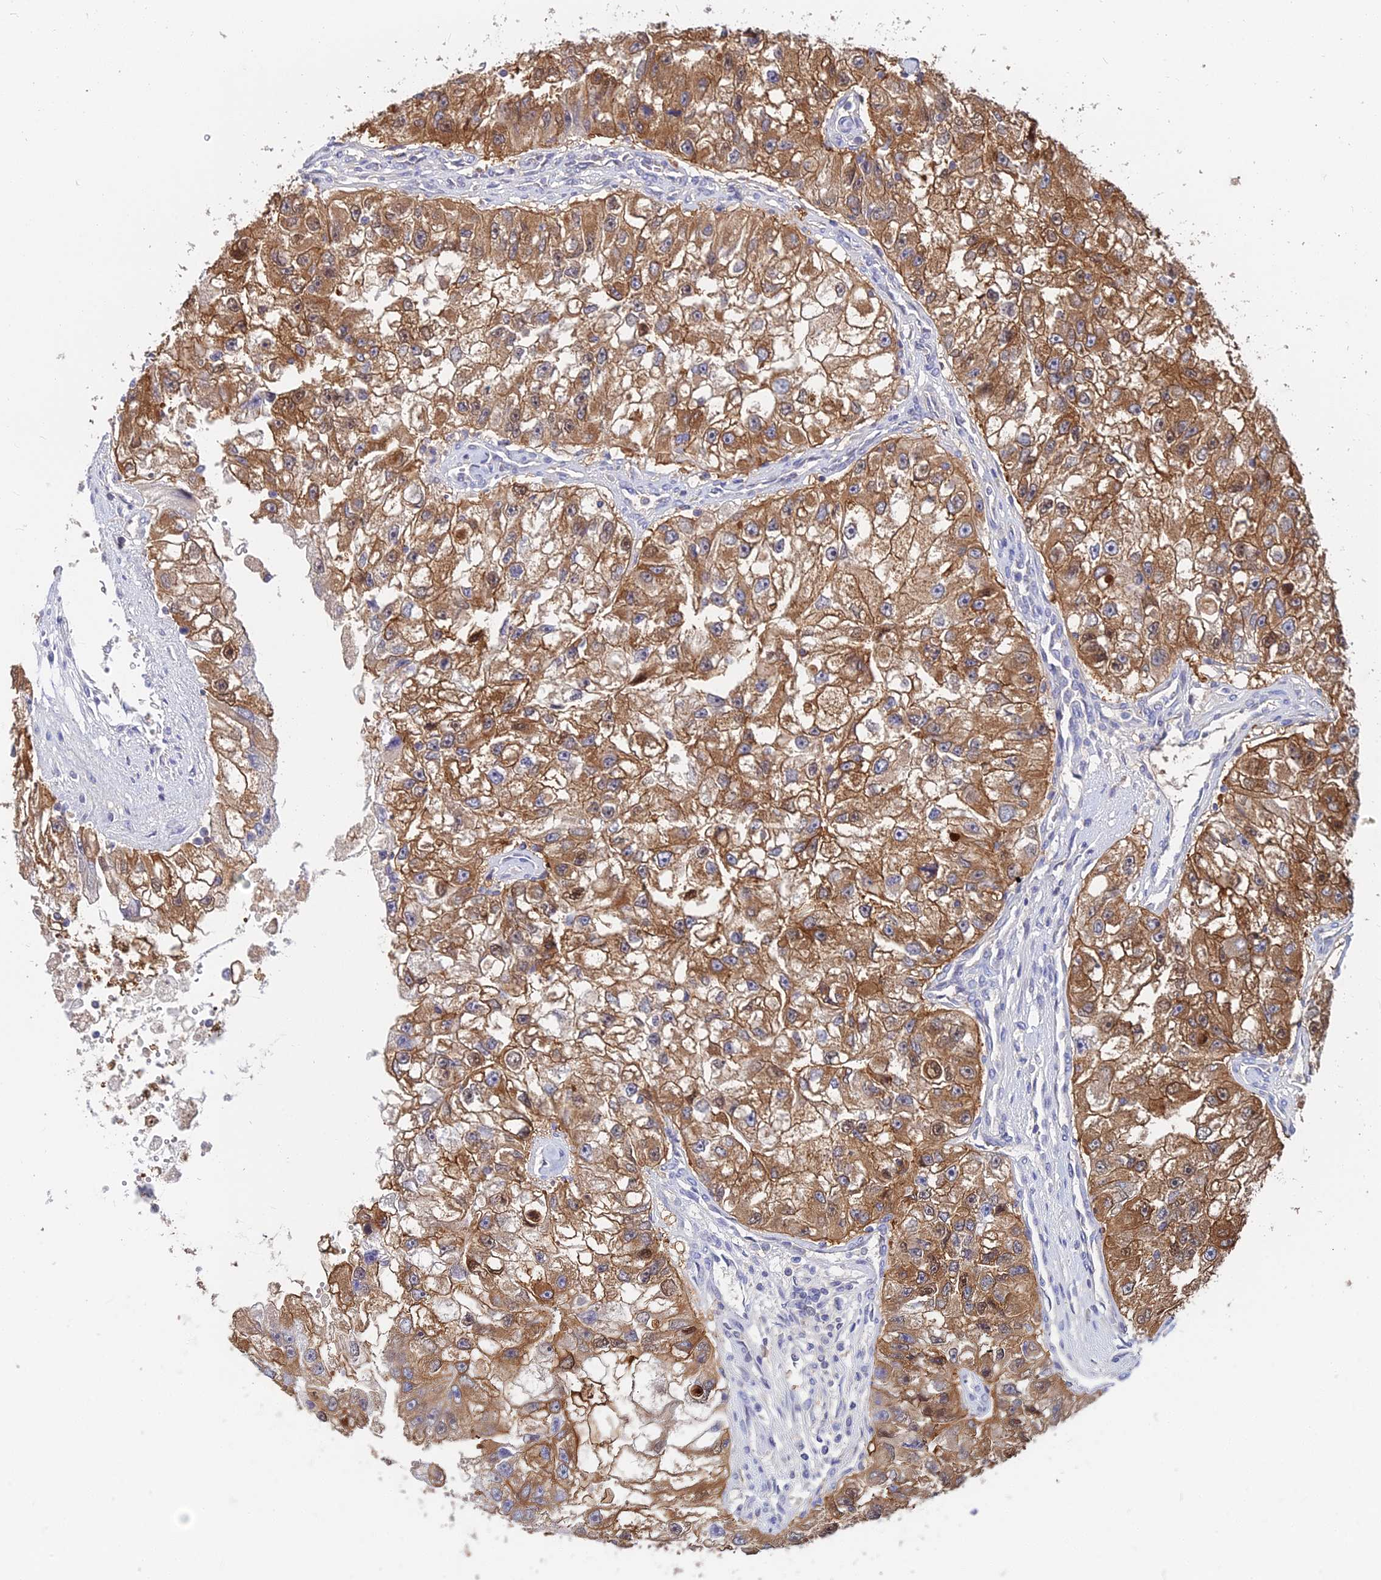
{"staining": {"intensity": "moderate", "quantity": ">75%", "location": "cytoplasmic/membranous"}, "tissue": "renal cancer", "cell_type": "Tumor cells", "image_type": "cancer", "snomed": [{"axis": "morphology", "description": "Adenocarcinoma, NOS"}, {"axis": "topography", "description": "Kidney"}], "caption": "A high-resolution micrograph shows immunohistochemistry (IHC) staining of renal adenocarcinoma, which demonstrates moderate cytoplasmic/membranous staining in about >75% of tumor cells. (Stains: DAB in brown, nuclei in blue, Microscopy: brightfield microscopy at high magnification).", "gene": "B3GALT4", "patient": {"sex": "male", "age": 63}}